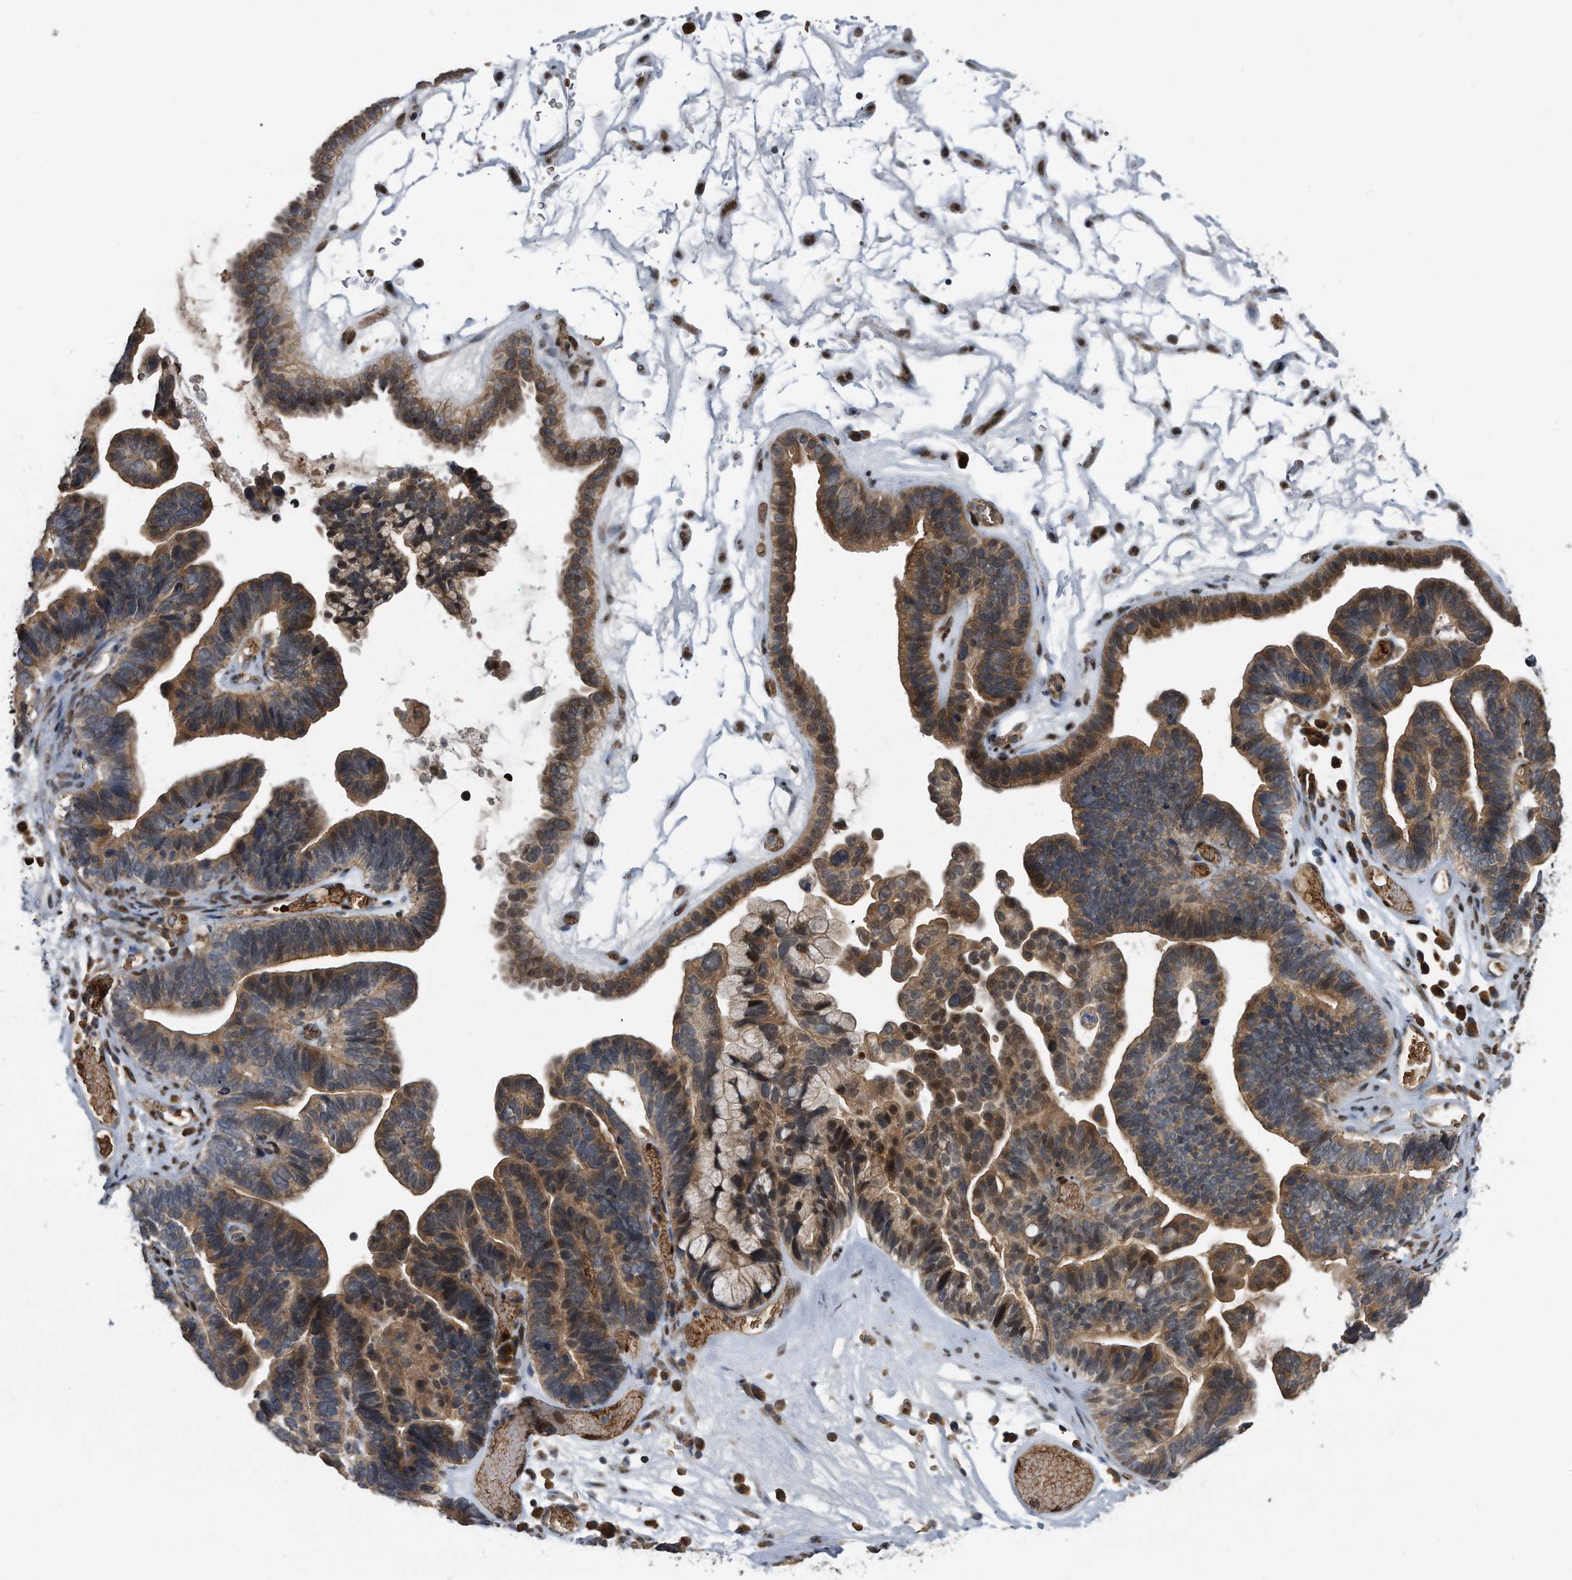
{"staining": {"intensity": "moderate", "quantity": ">75%", "location": "cytoplasmic/membranous,nuclear"}, "tissue": "ovarian cancer", "cell_type": "Tumor cells", "image_type": "cancer", "snomed": [{"axis": "morphology", "description": "Cystadenocarcinoma, serous, NOS"}, {"axis": "topography", "description": "Ovary"}], "caption": "A brown stain labels moderate cytoplasmic/membranous and nuclear staining of a protein in ovarian cancer tumor cells.", "gene": "ZNF79", "patient": {"sex": "female", "age": 56}}